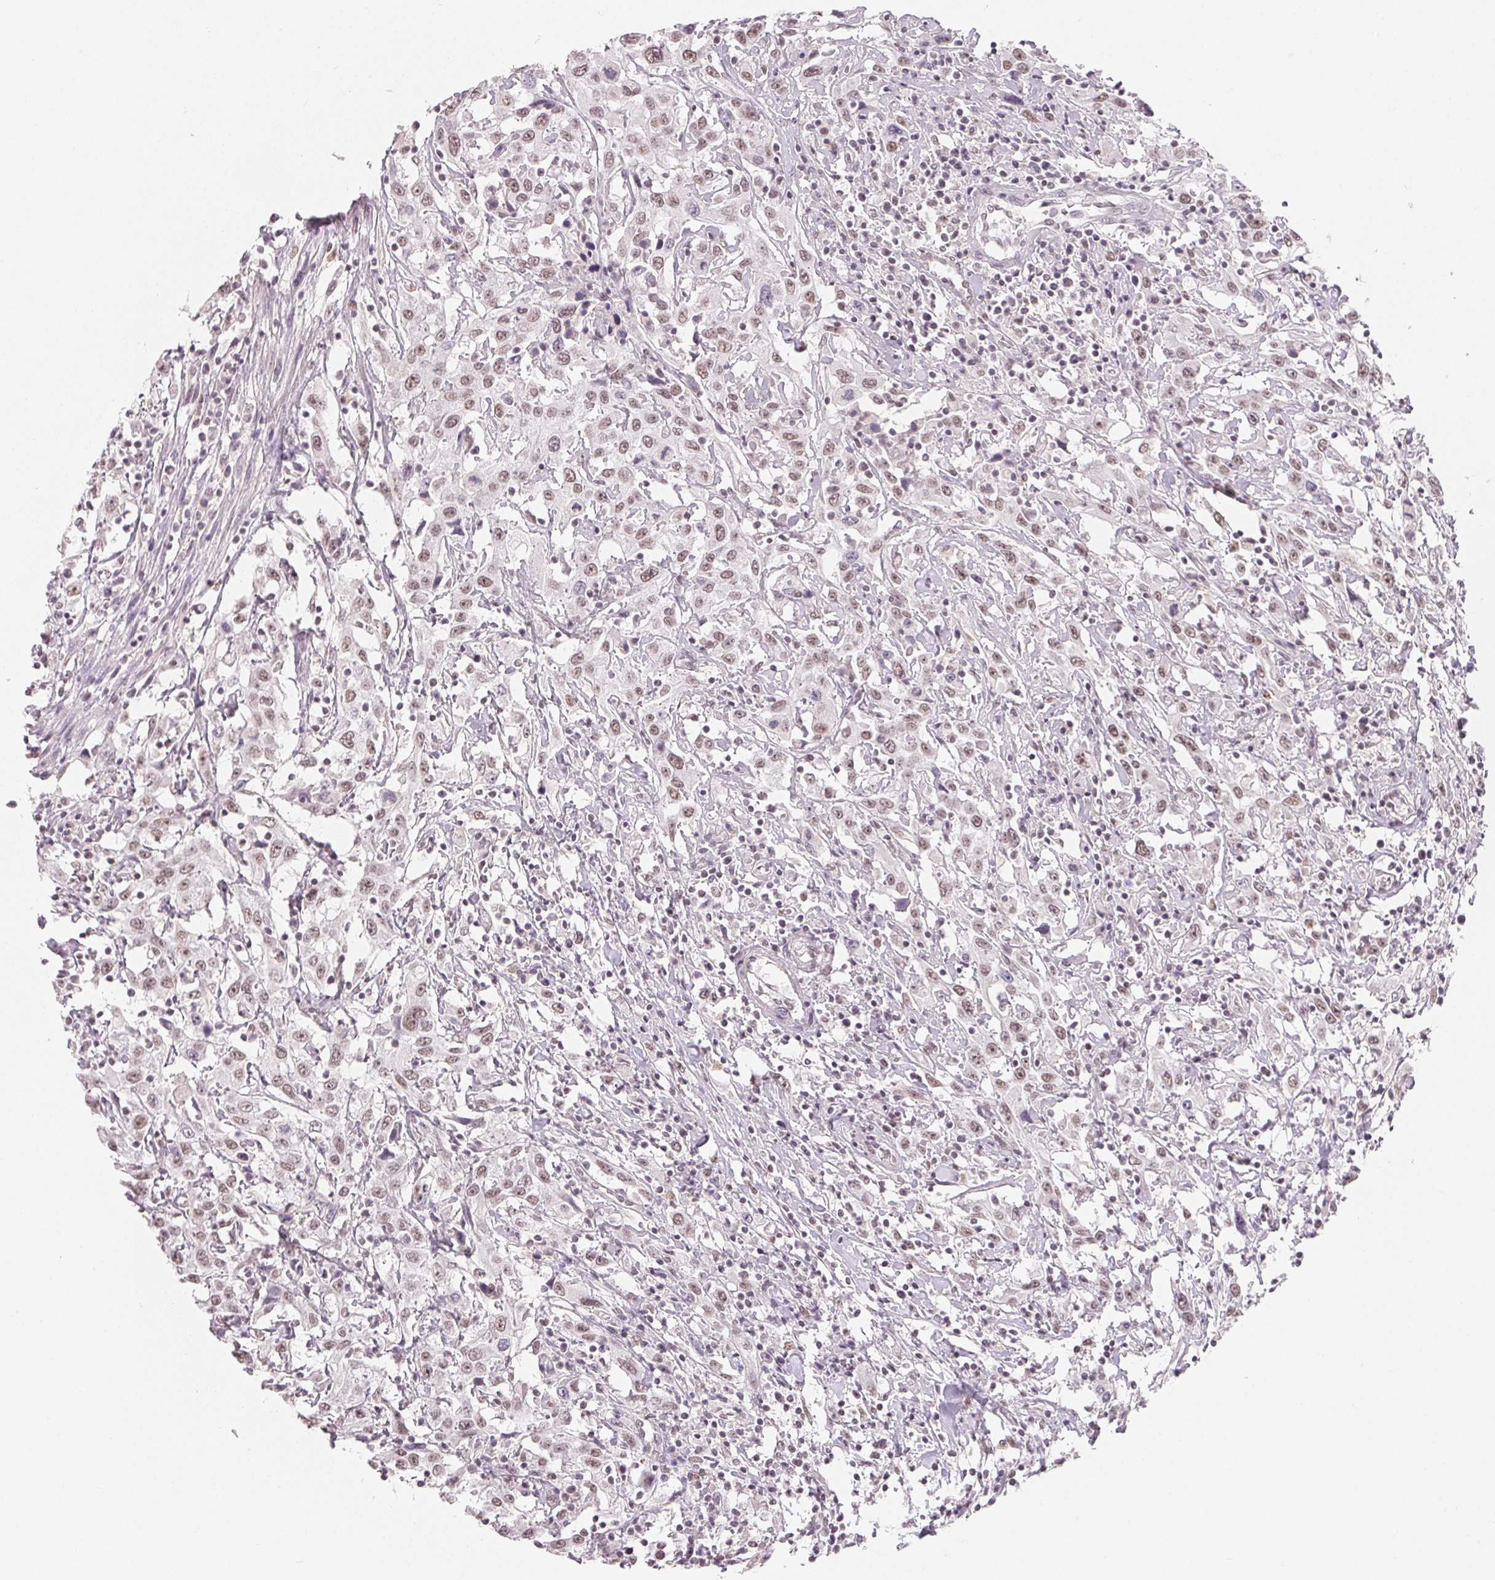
{"staining": {"intensity": "weak", "quantity": ">75%", "location": "nuclear"}, "tissue": "urothelial cancer", "cell_type": "Tumor cells", "image_type": "cancer", "snomed": [{"axis": "morphology", "description": "Urothelial carcinoma, High grade"}, {"axis": "topography", "description": "Urinary bladder"}], "caption": "This is an image of IHC staining of urothelial cancer, which shows weak positivity in the nuclear of tumor cells.", "gene": "NXF3", "patient": {"sex": "male", "age": 61}}